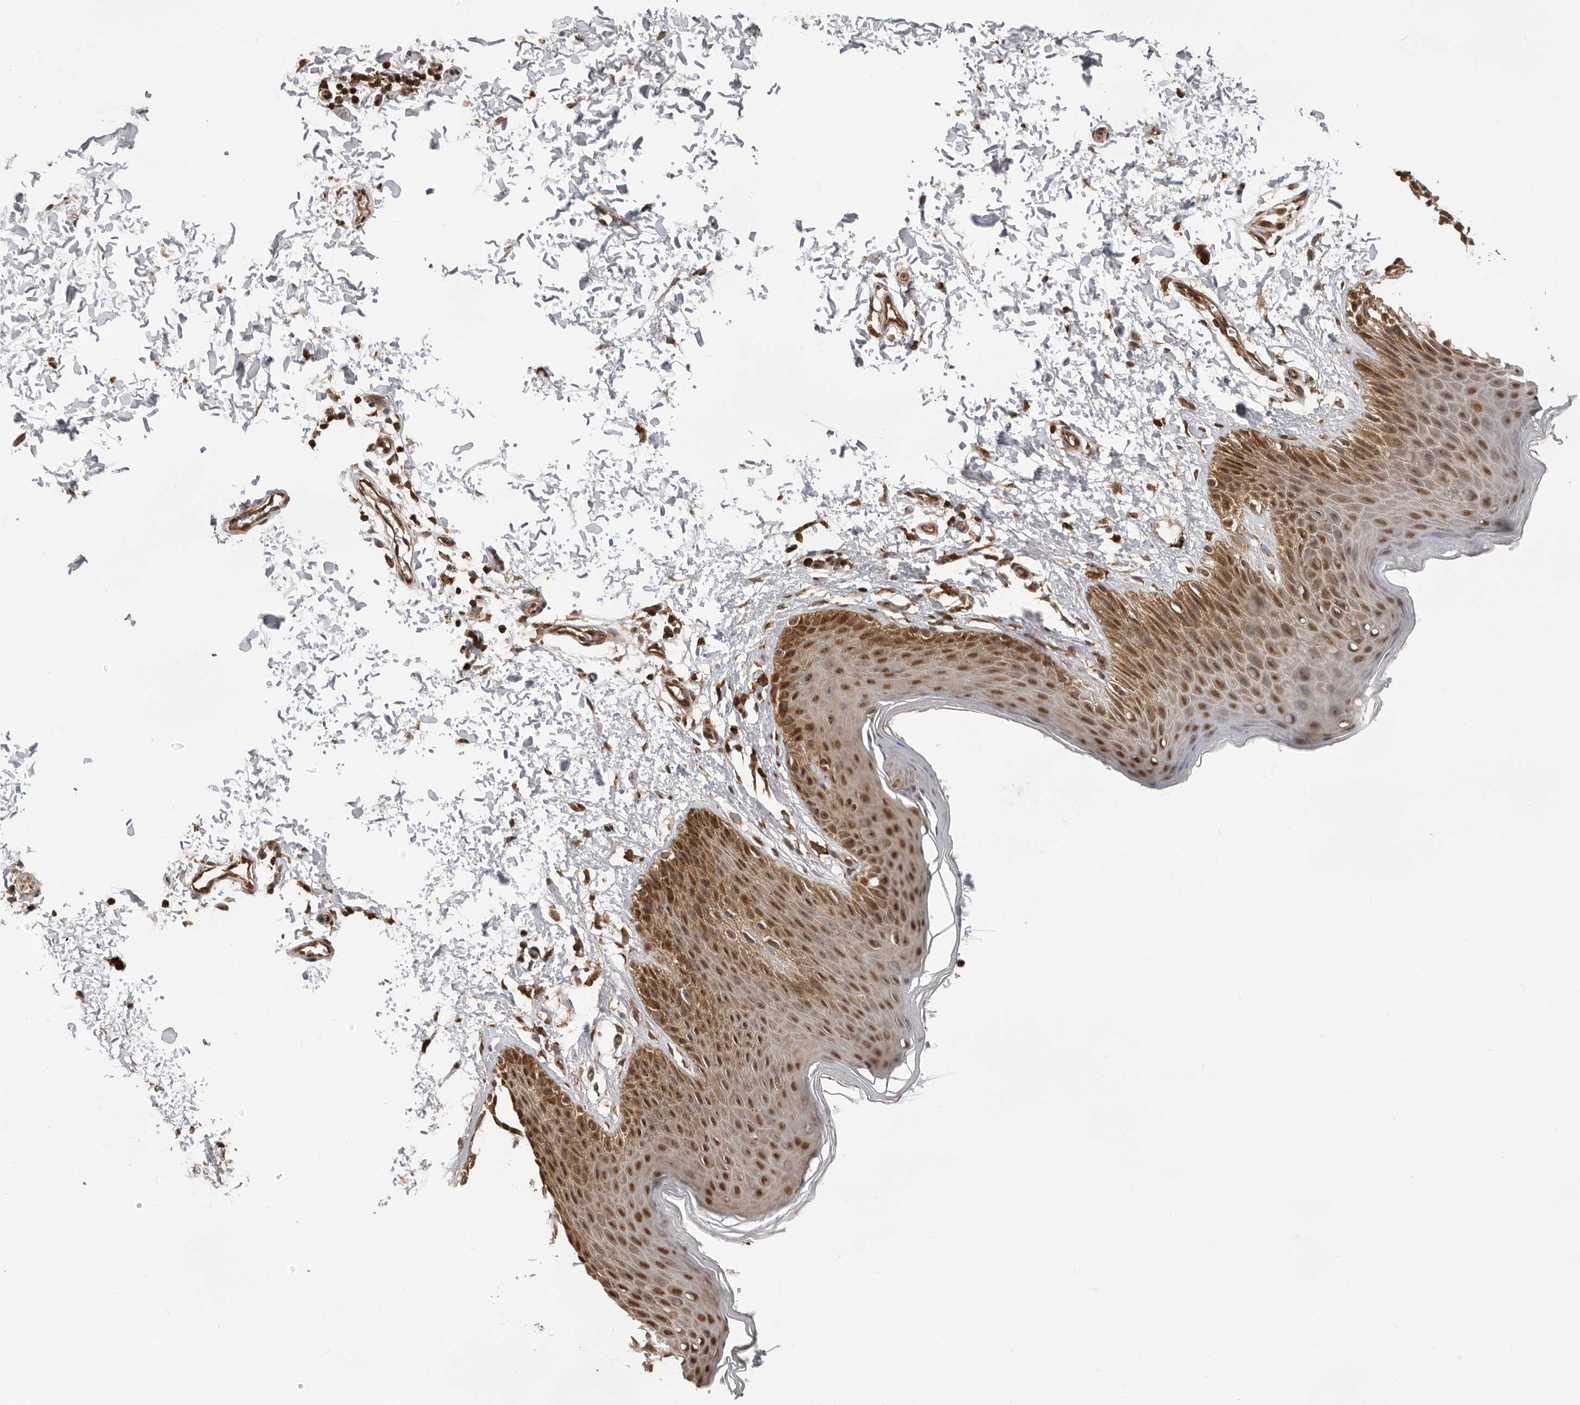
{"staining": {"intensity": "moderate", "quantity": ">75%", "location": "cytoplasmic/membranous,nuclear"}, "tissue": "skin", "cell_type": "Epidermal cells", "image_type": "normal", "snomed": [{"axis": "morphology", "description": "Normal tissue, NOS"}, {"axis": "topography", "description": "Anal"}, {"axis": "topography", "description": "Peripheral nerve tissue"}], "caption": "This image reveals IHC staining of normal human skin, with medium moderate cytoplasmic/membranous,nuclear positivity in about >75% of epidermal cells.", "gene": "RNF157", "patient": {"sex": "male", "age": 44}}